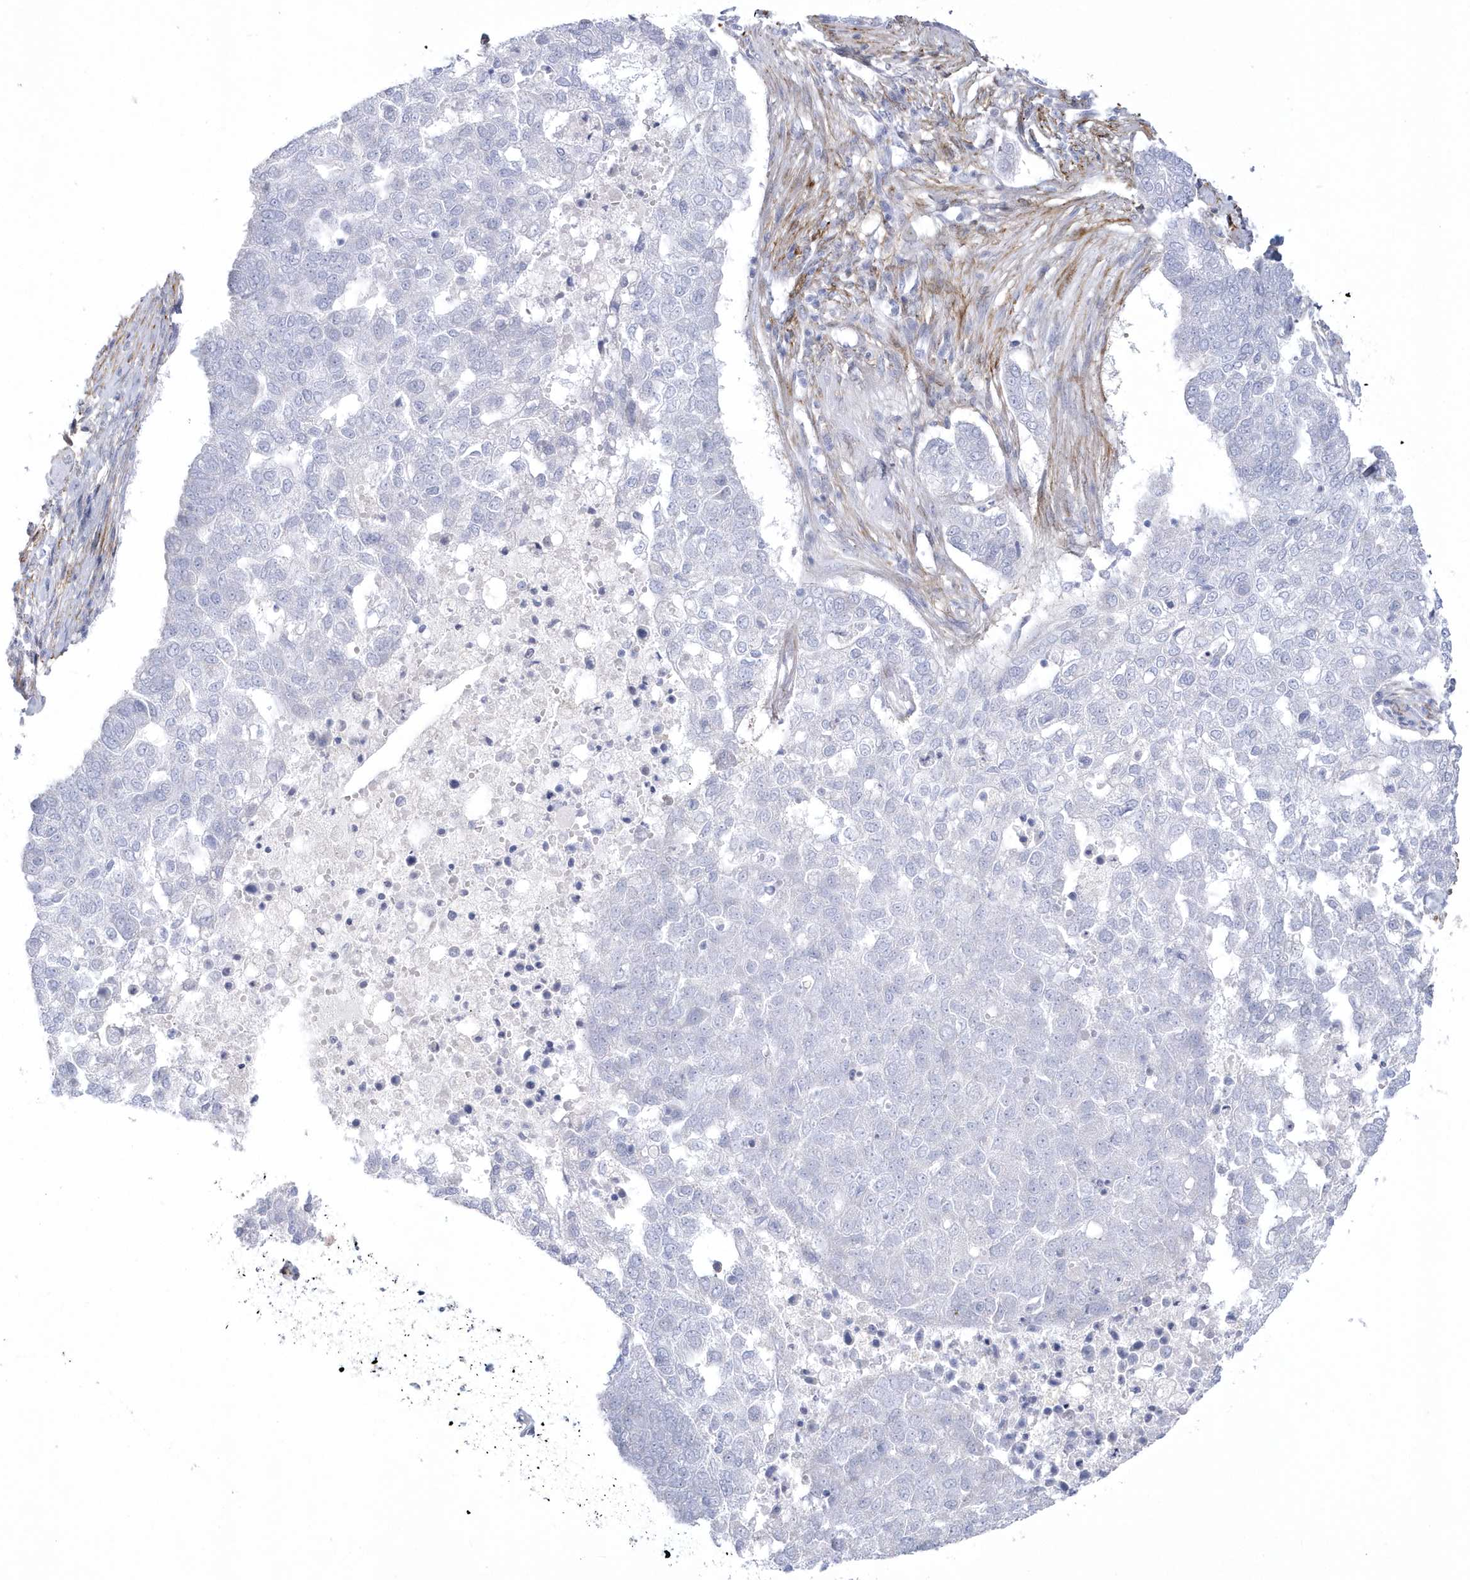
{"staining": {"intensity": "negative", "quantity": "none", "location": "none"}, "tissue": "pancreatic cancer", "cell_type": "Tumor cells", "image_type": "cancer", "snomed": [{"axis": "morphology", "description": "Adenocarcinoma, NOS"}, {"axis": "topography", "description": "Pancreas"}], "caption": "Immunohistochemistry (IHC) histopathology image of neoplastic tissue: pancreatic cancer stained with DAB (3,3'-diaminobenzidine) demonstrates no significant protein staining in tumor cells.", "gene": "WDR27", "patient": {"sex": "female", "age": 61}}